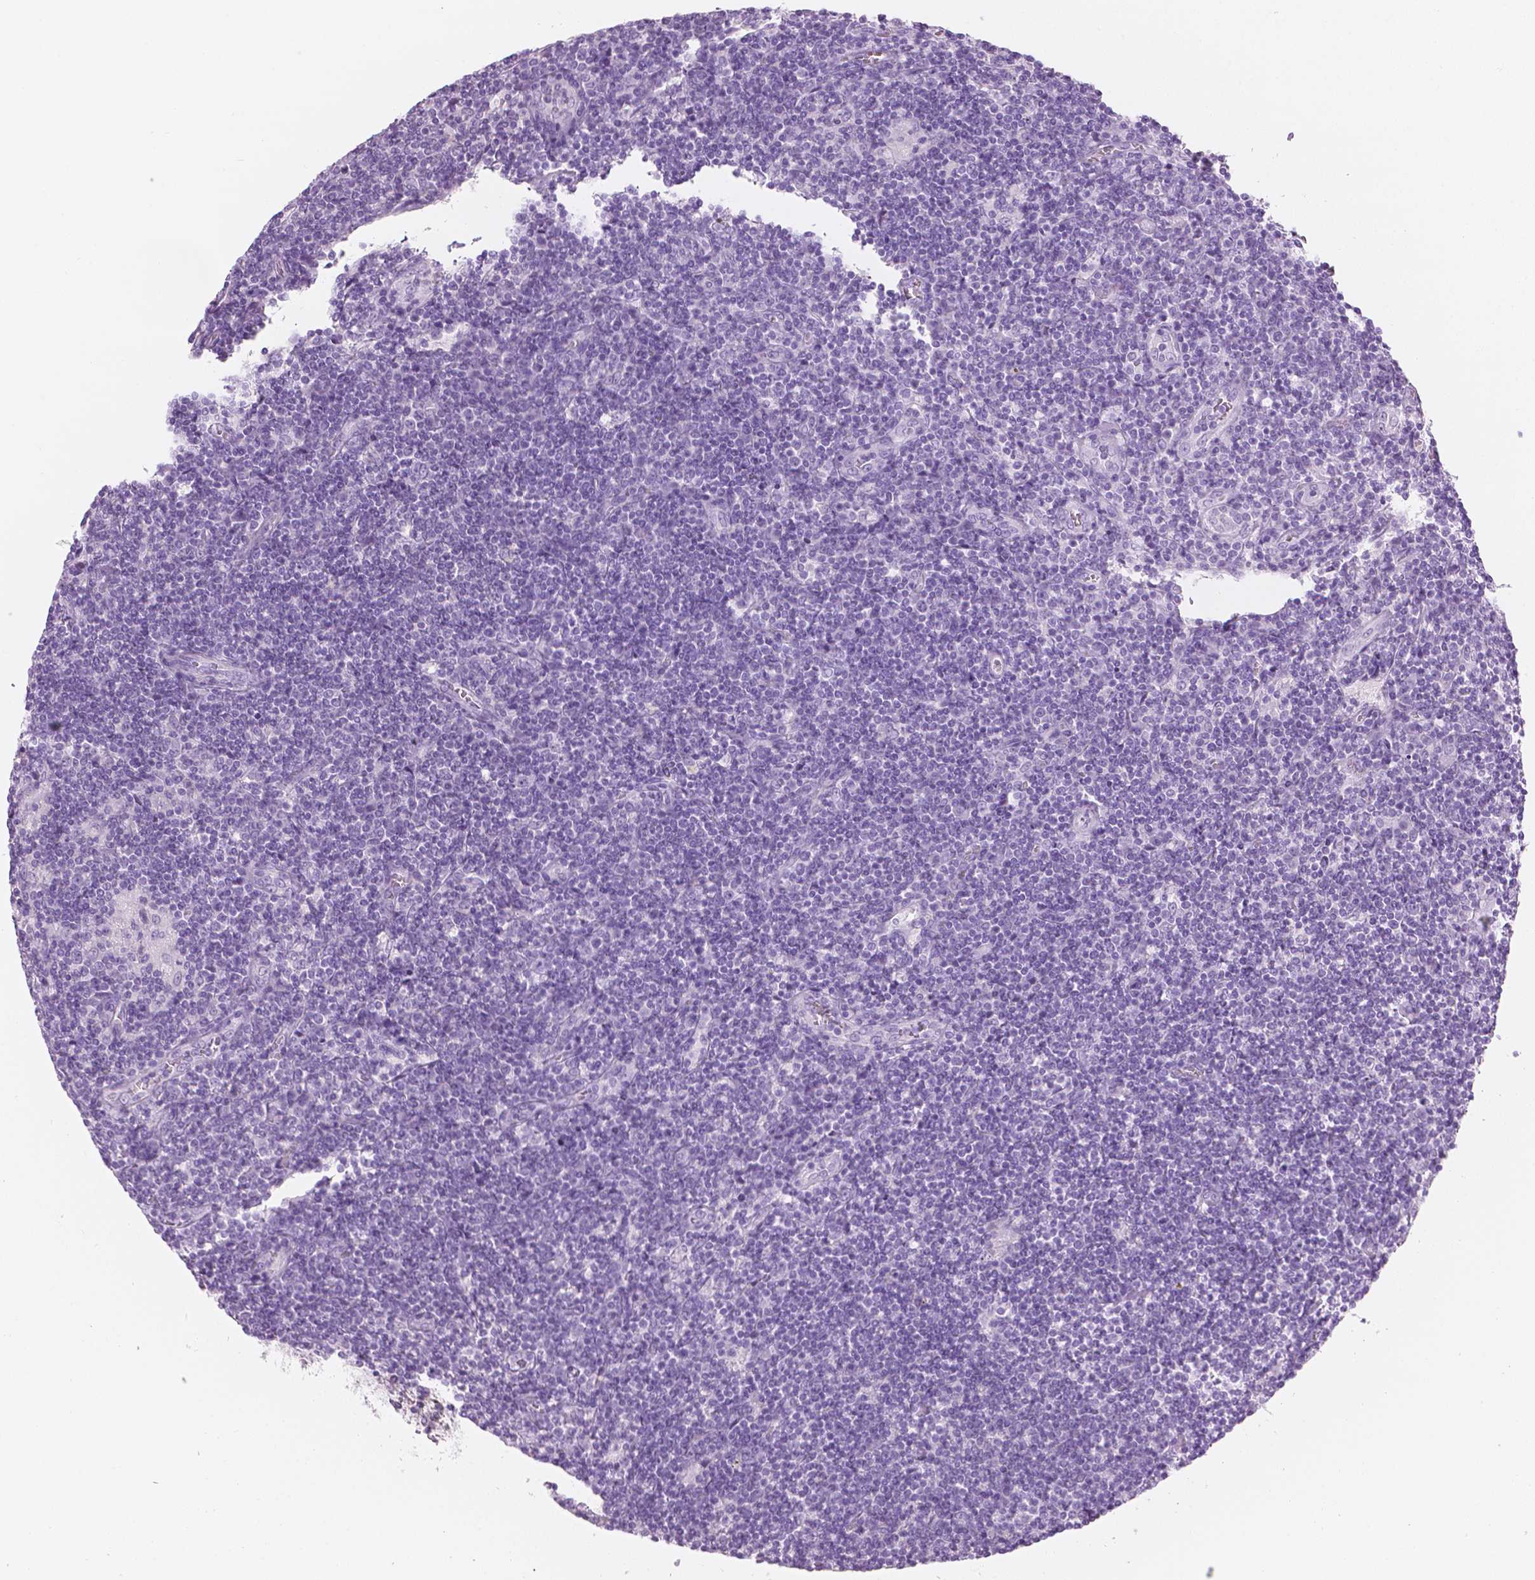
{"staining": {"intensity": "negative", "quantity": "none", "location": "none"}, "tissue": "lymphoma", "cell_type": "Tumor cells", "image_type": "cancer", "snomed": [{"axis": "morphology", "description": "Hodgkin's disease, NOS"}, {"axis": "topography", "description": "Lymph node"}], "caption": "A high-resolution image shows immunohistochemistry (IHC) staining of lymphoma, which shows no significant positivity in tumor cells.", "gene": "PLIN4", "patient": {"sex": "male", "age": 40}}